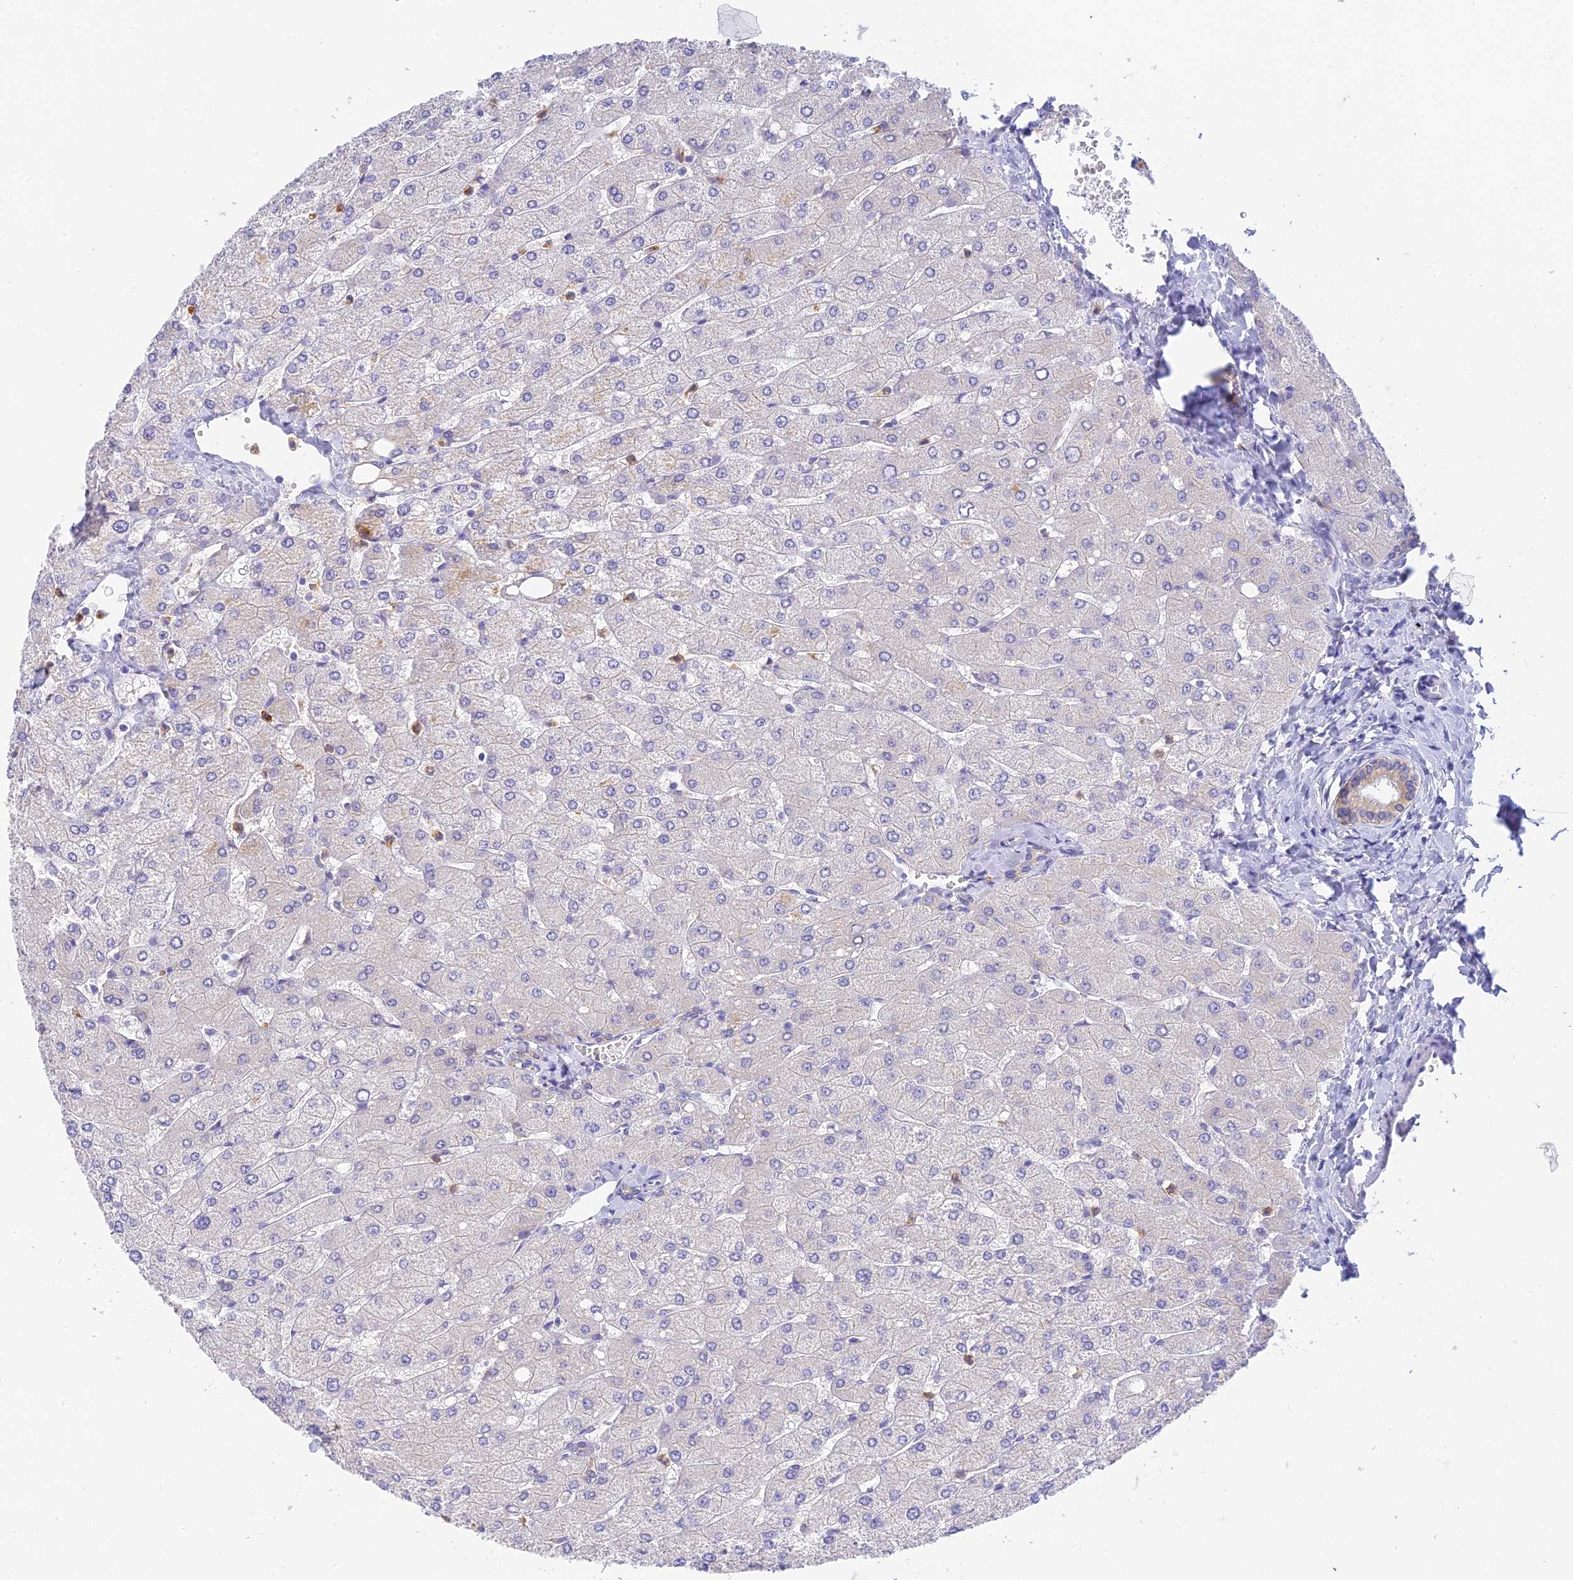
{"staining": {"intensity": "negative", "quantity": "none", "location": "none"}, "tissue": "liver", "cell_type": "Cholangiocytes", "image_type": "normal", "snomed": [{"axis": "morphology", "description": "Normal tissue, NOS"}, {"axis": "topography", "description": "Liver"}], "caption": "A micrograph of human liver is negative for staining in cholangiocytes.", "gene": "INTS13", "patient": {"sex": "male", "age": 55}}